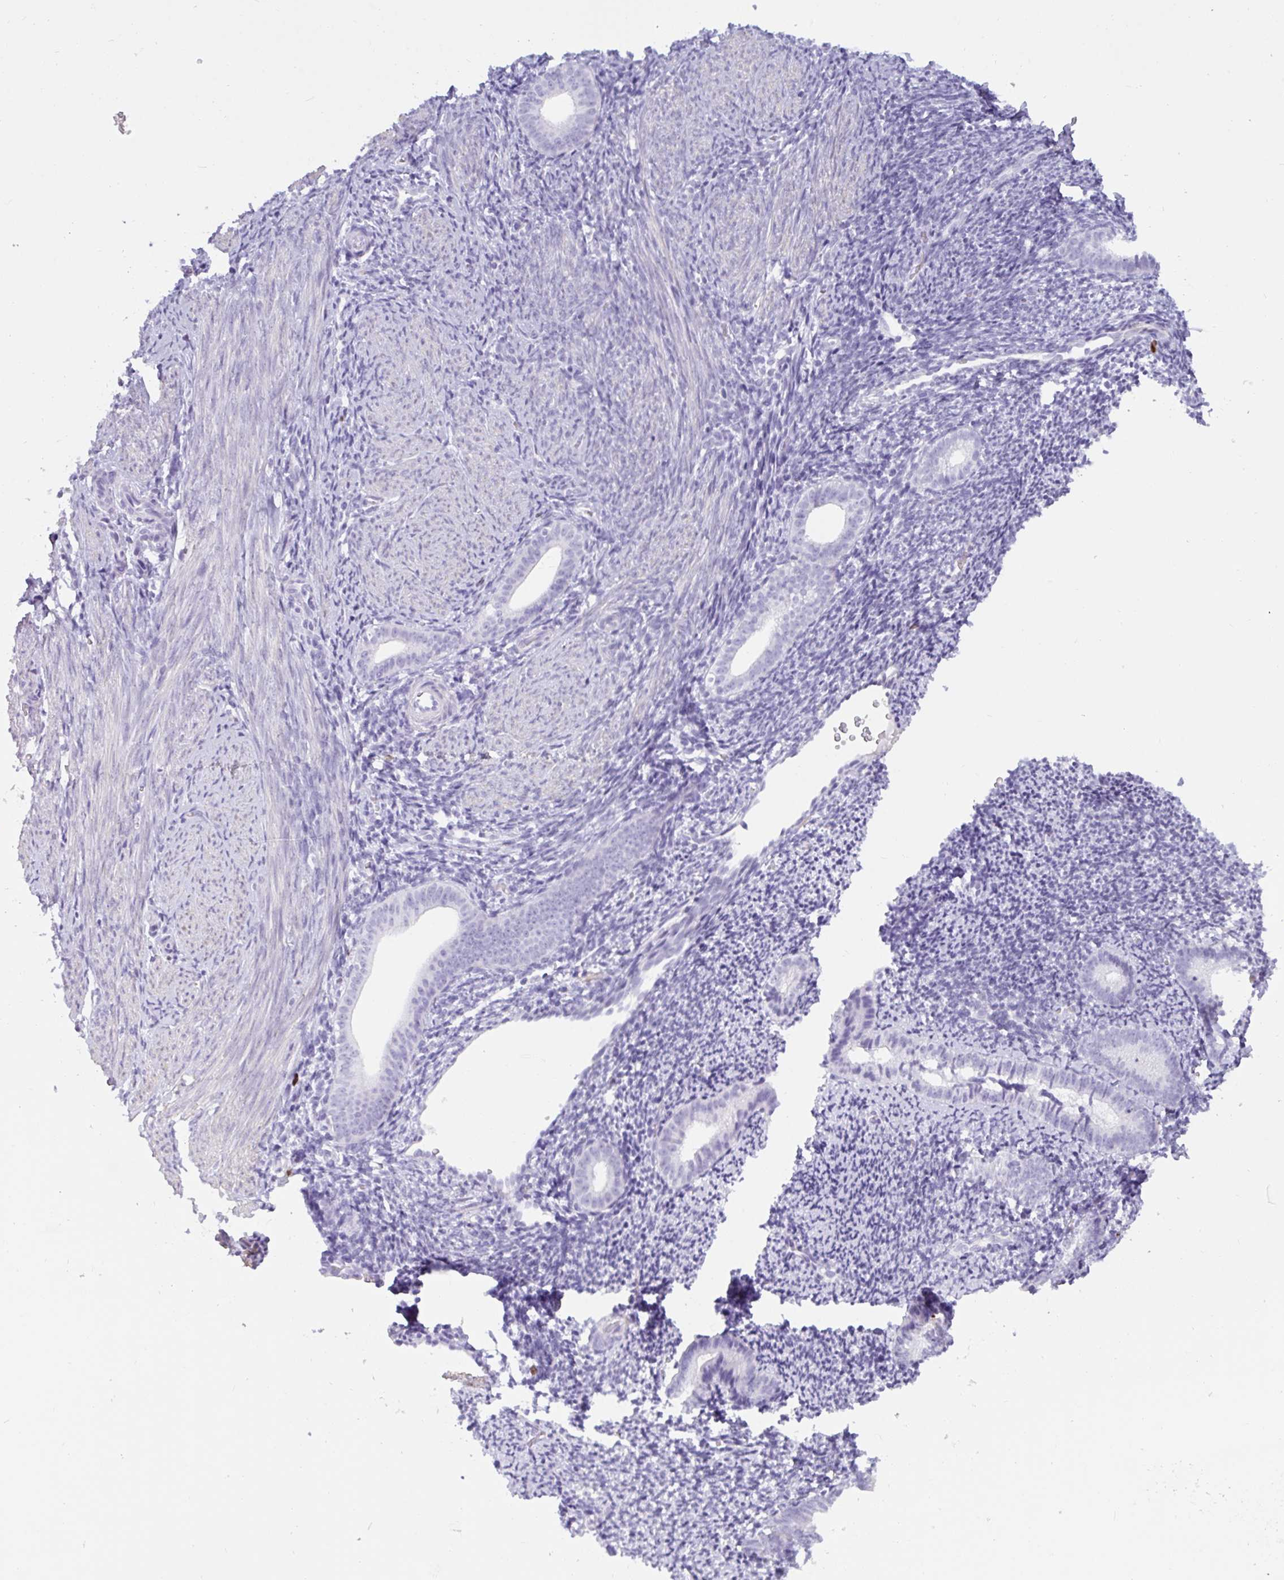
{"staining": {"intensity": "negative", "quantity": "none", "location": "none"}, "tissue": "endometrium", "cell_type": "Cells in endometrial stroma", "image_type": "normal", "snomed": [{"axis": "morphology", "description": "Normal tissue, NOS"}, {"axis": "topography", "description": "Endometrium"}], "caption": "IHC photomicrograph of benign human endometrium stained for a protein (brown), which shows no expression in cells in endometrial stroma. The staining is performed using DAB brown chromogen with nuclei counter-stained in using hematoxylin.", "gene": "SUZ12", "patient": {"sex": "female", "age": 39}}